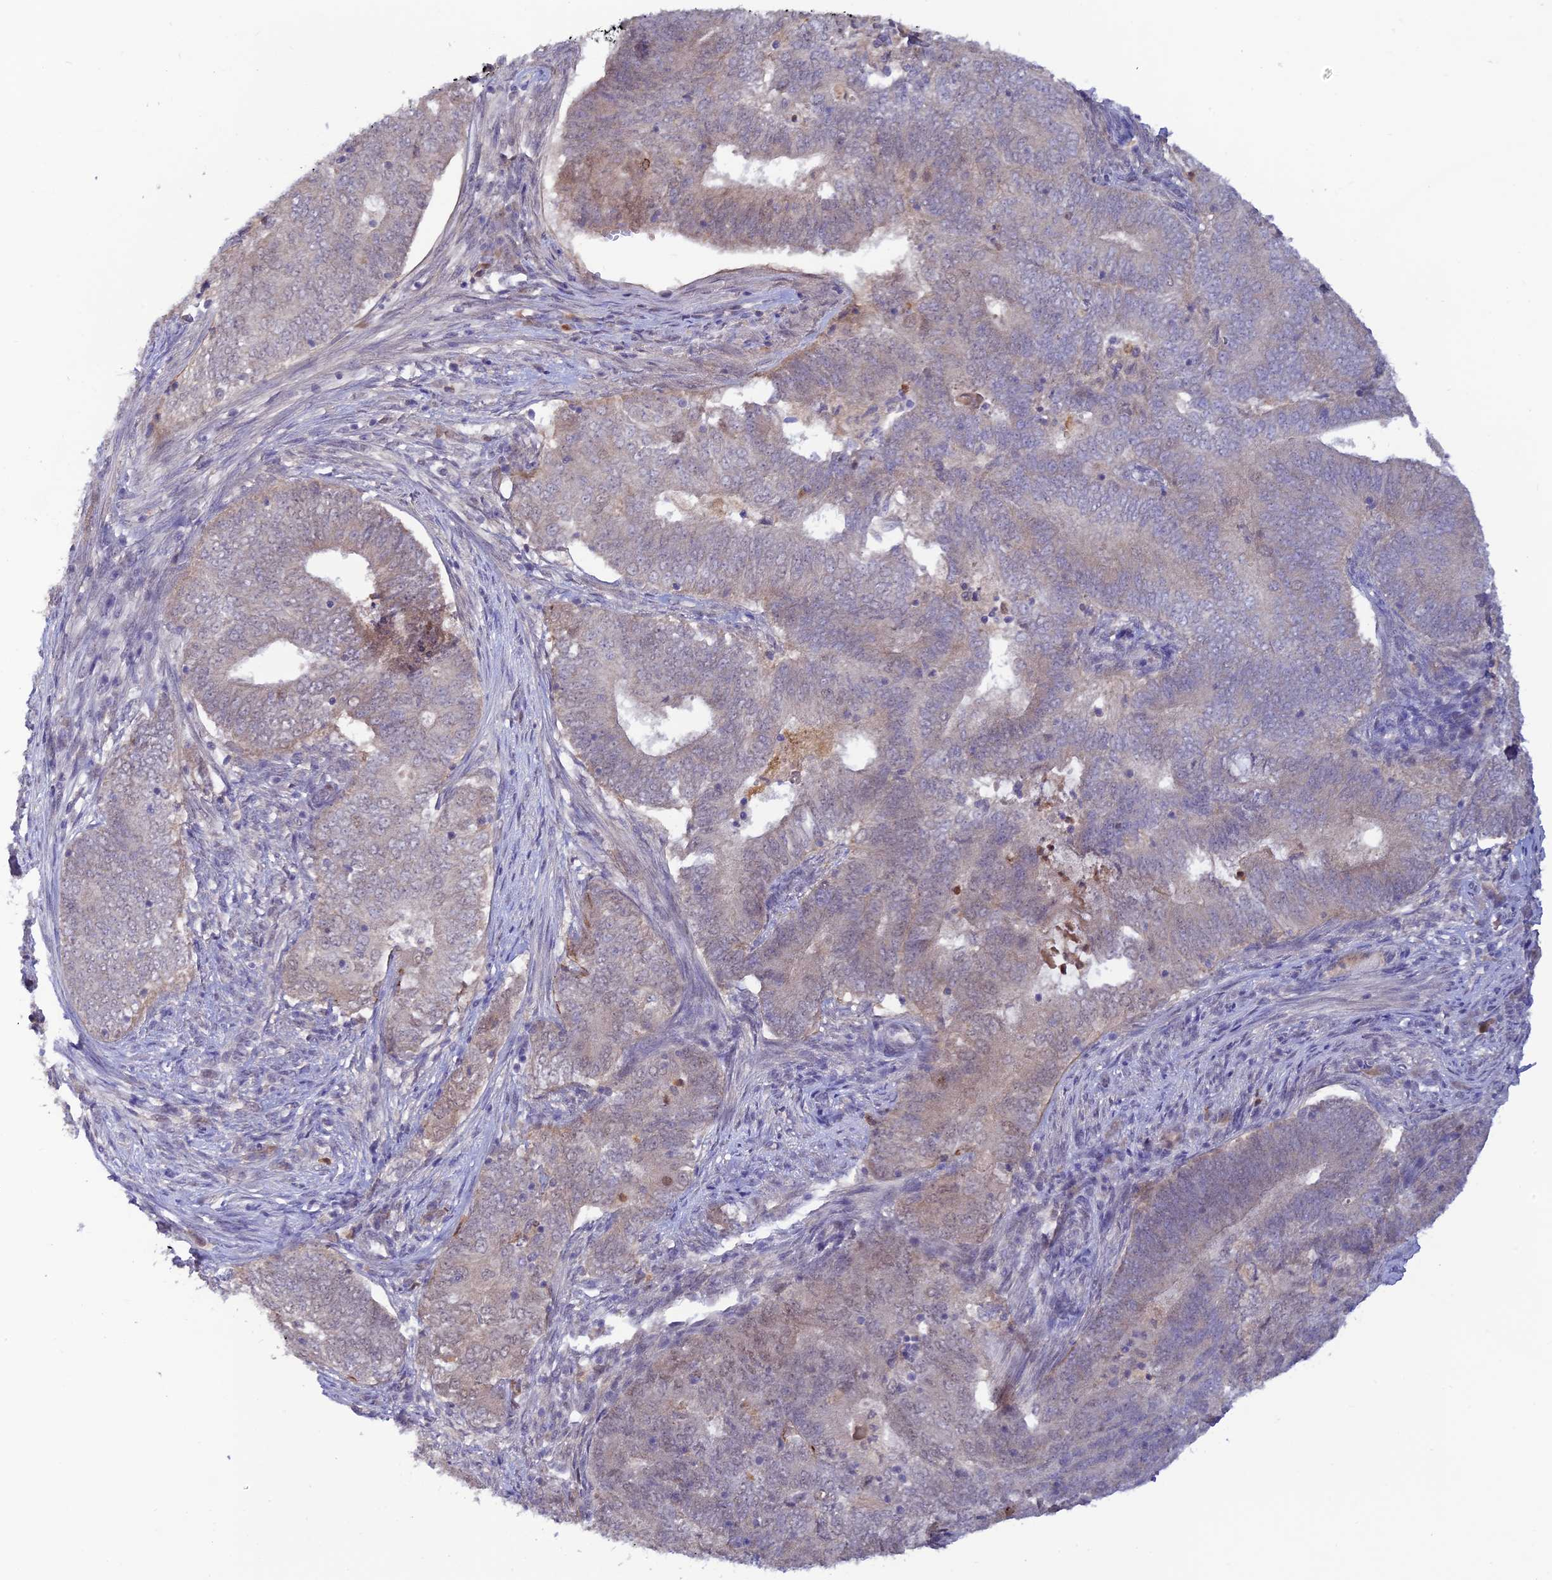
{"staining": {"intensity": "weak", "quantity": "<25%", "location": "nuclear"}, "tissue": "endometrial cancer", "cell_type": "Tumor cells", "image_type": "cancer", "snomed": [{"axis": "morphology", "description": "Adenocarcinoma, NOS"}, {"axis": "topography", "description": "Endometrium"}], "caption": "High magnification brightfield microscopy of endometrial cancer stained with DAB (3,3'-diaminobenzidine) (brown) and counterstained with hematoxylin (blue): tumor cells show no significant expression.", "gene": "FASTKD5", "patient": {"sex": "female", "age": 62}}